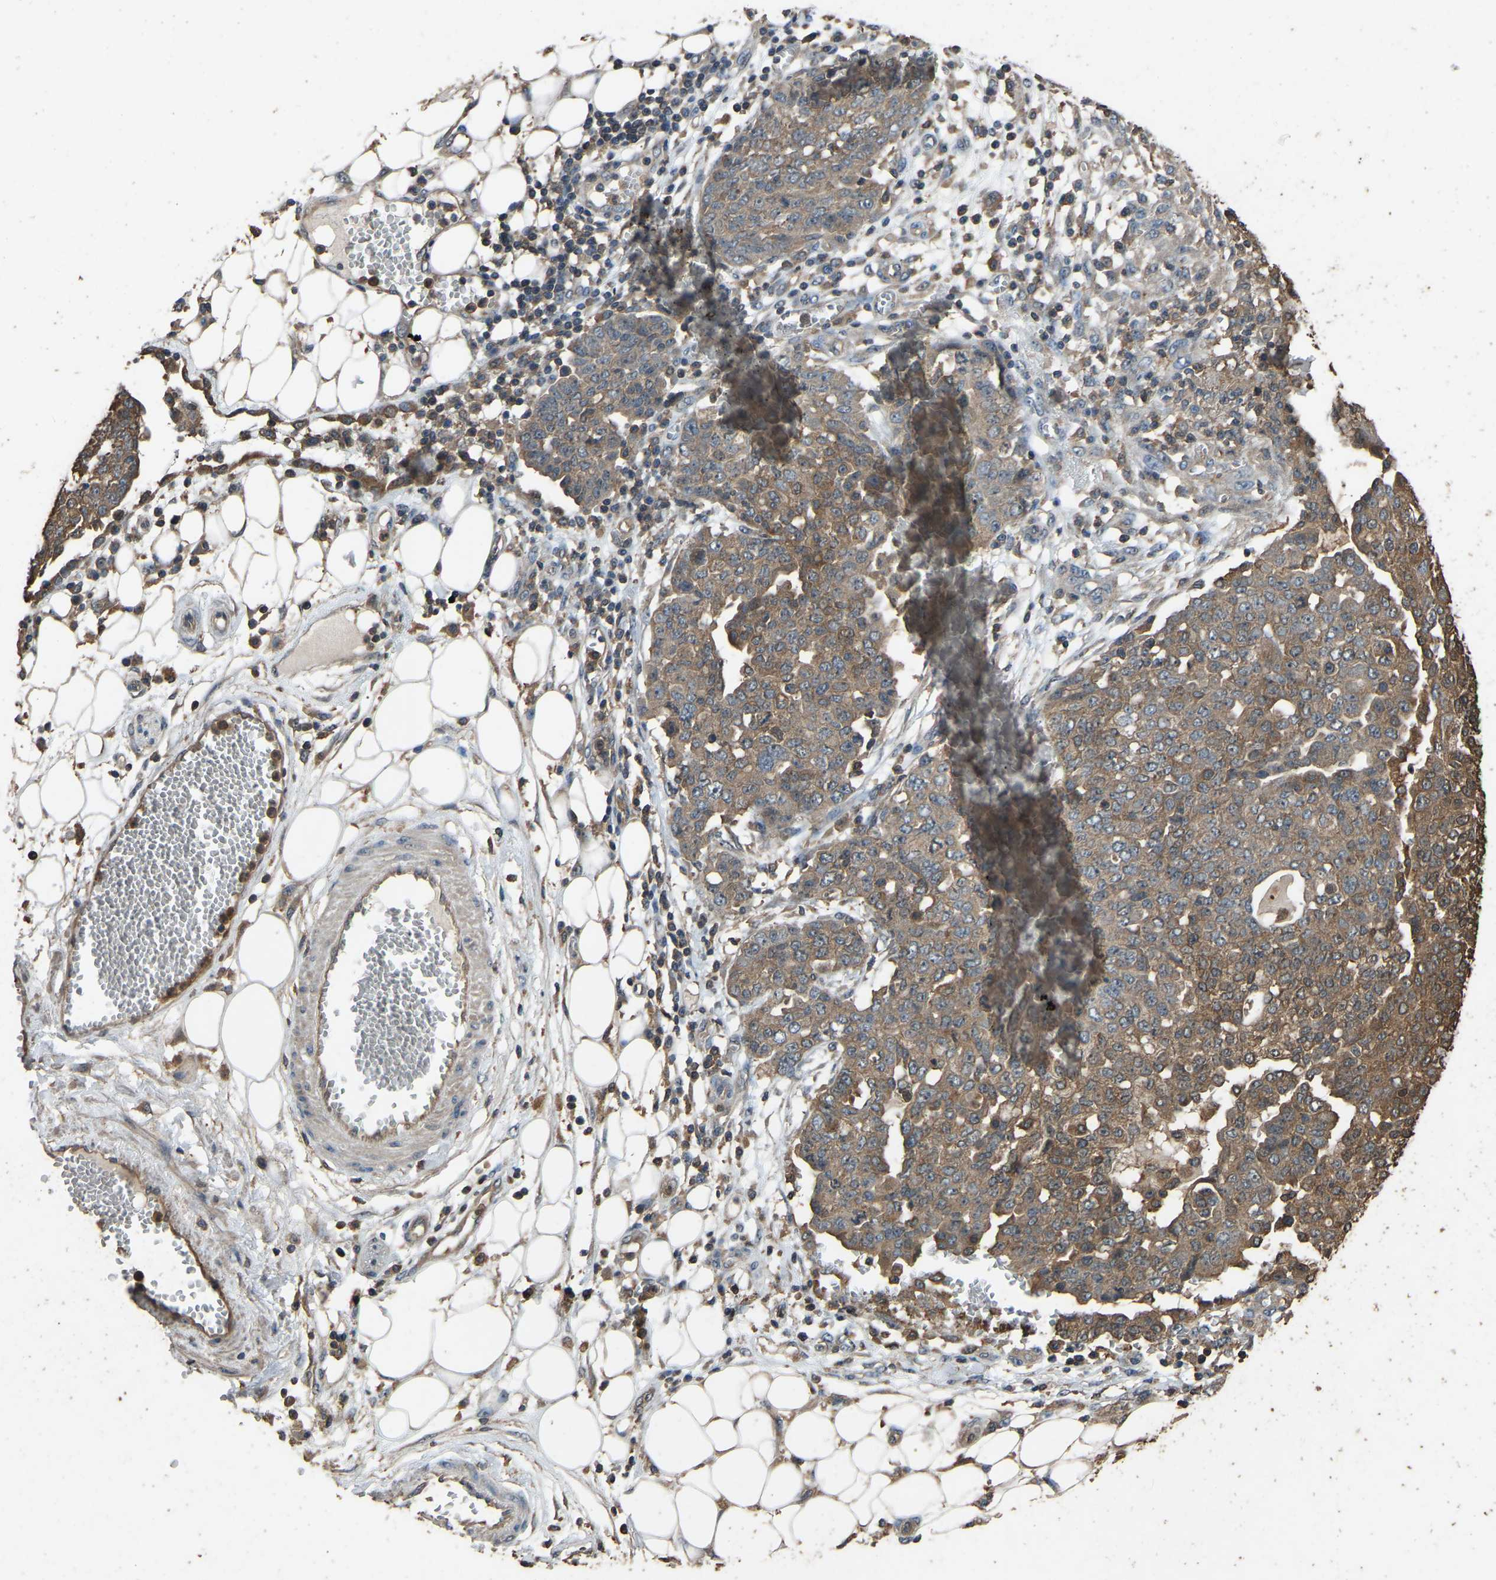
{"staining": {"intensity": "moderate", "quantity": ">75%", "location": "cytoplasmic/membranous"}, "tissue": "ovarian cancer", "cell_type": "Tumor cells", "image_type": "cancer", "snomed": [{"axis": "morphology", "description": "Cystadenocarcinoma, serous, NOS"}, {"axis": "topography", "description": "Soft tissue"}, {"axis": "topography", "description": "Ovary"}], "caption": "High-magnification brightfield microscopy of ovarian serous cystadenocarcinoma stained with DAB (brown) and counterstained with hematoxylin (blue). tumor cells exhibit moderate cytoplasmic/membranous staining is identified in about>75% of cells.", "gene": "FHIT", "patient": {"sex": "female", "age": 57}}